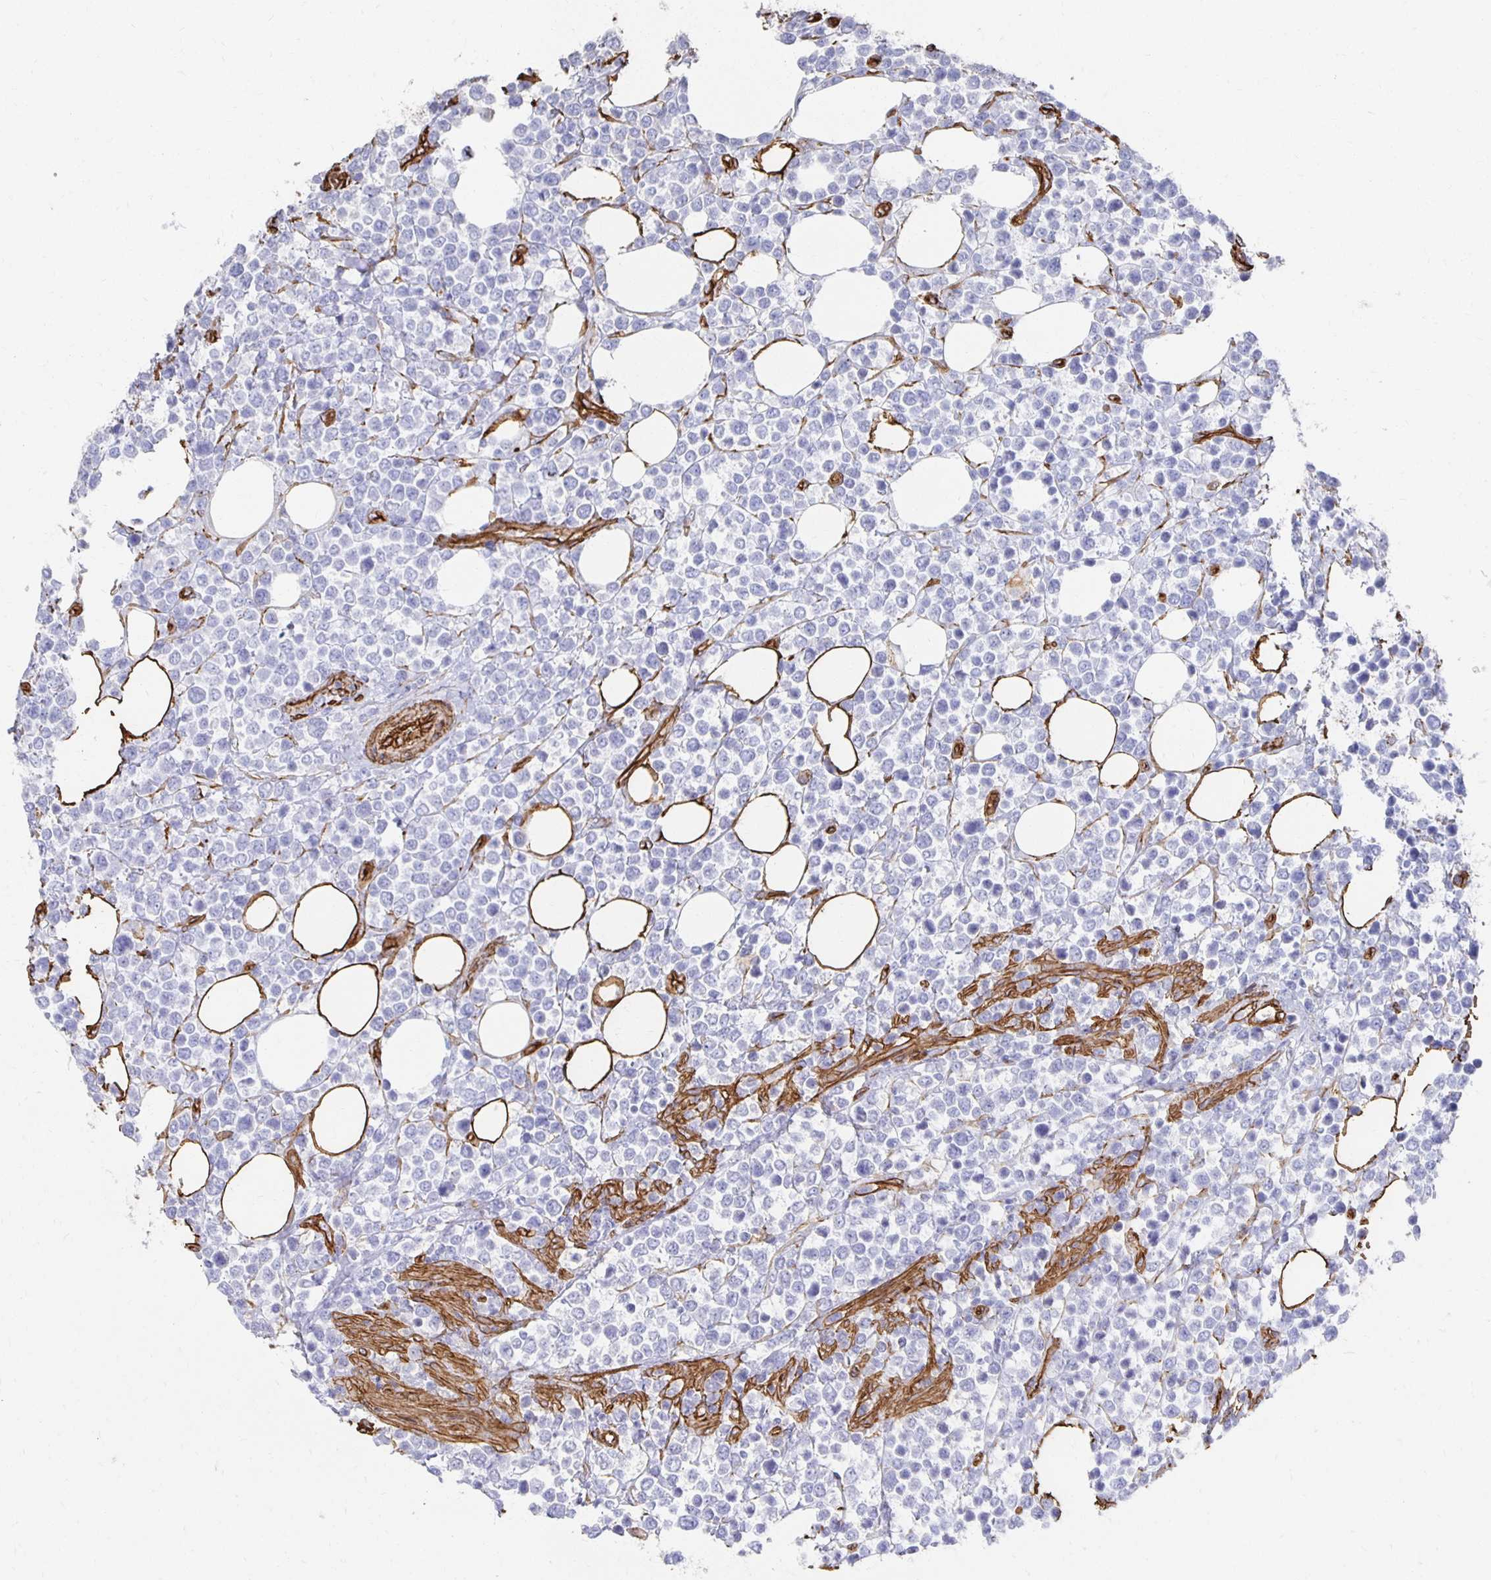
{"staining": {"intensity": "negative", "quantity": "none", "location": "none"}, "tissue": "lymphoma", "cell_type": "Tumor cells", "image_type": "cancer", "snomed": [{"axis": "morphology", "description": "Malignant lymphoma, non-Hodgkin's type, High grade"}, {"axis": "topography", "description": "Soft tissue"}], "caption": "This is a photomicrograph of immunohistochemistry staining of high-grade malignant lymphoma, non-Hodgkin's type, which shows no staining in tumor cells.", "gene": "VIPR2", "patient": {"sex": "female", "age": 56}}